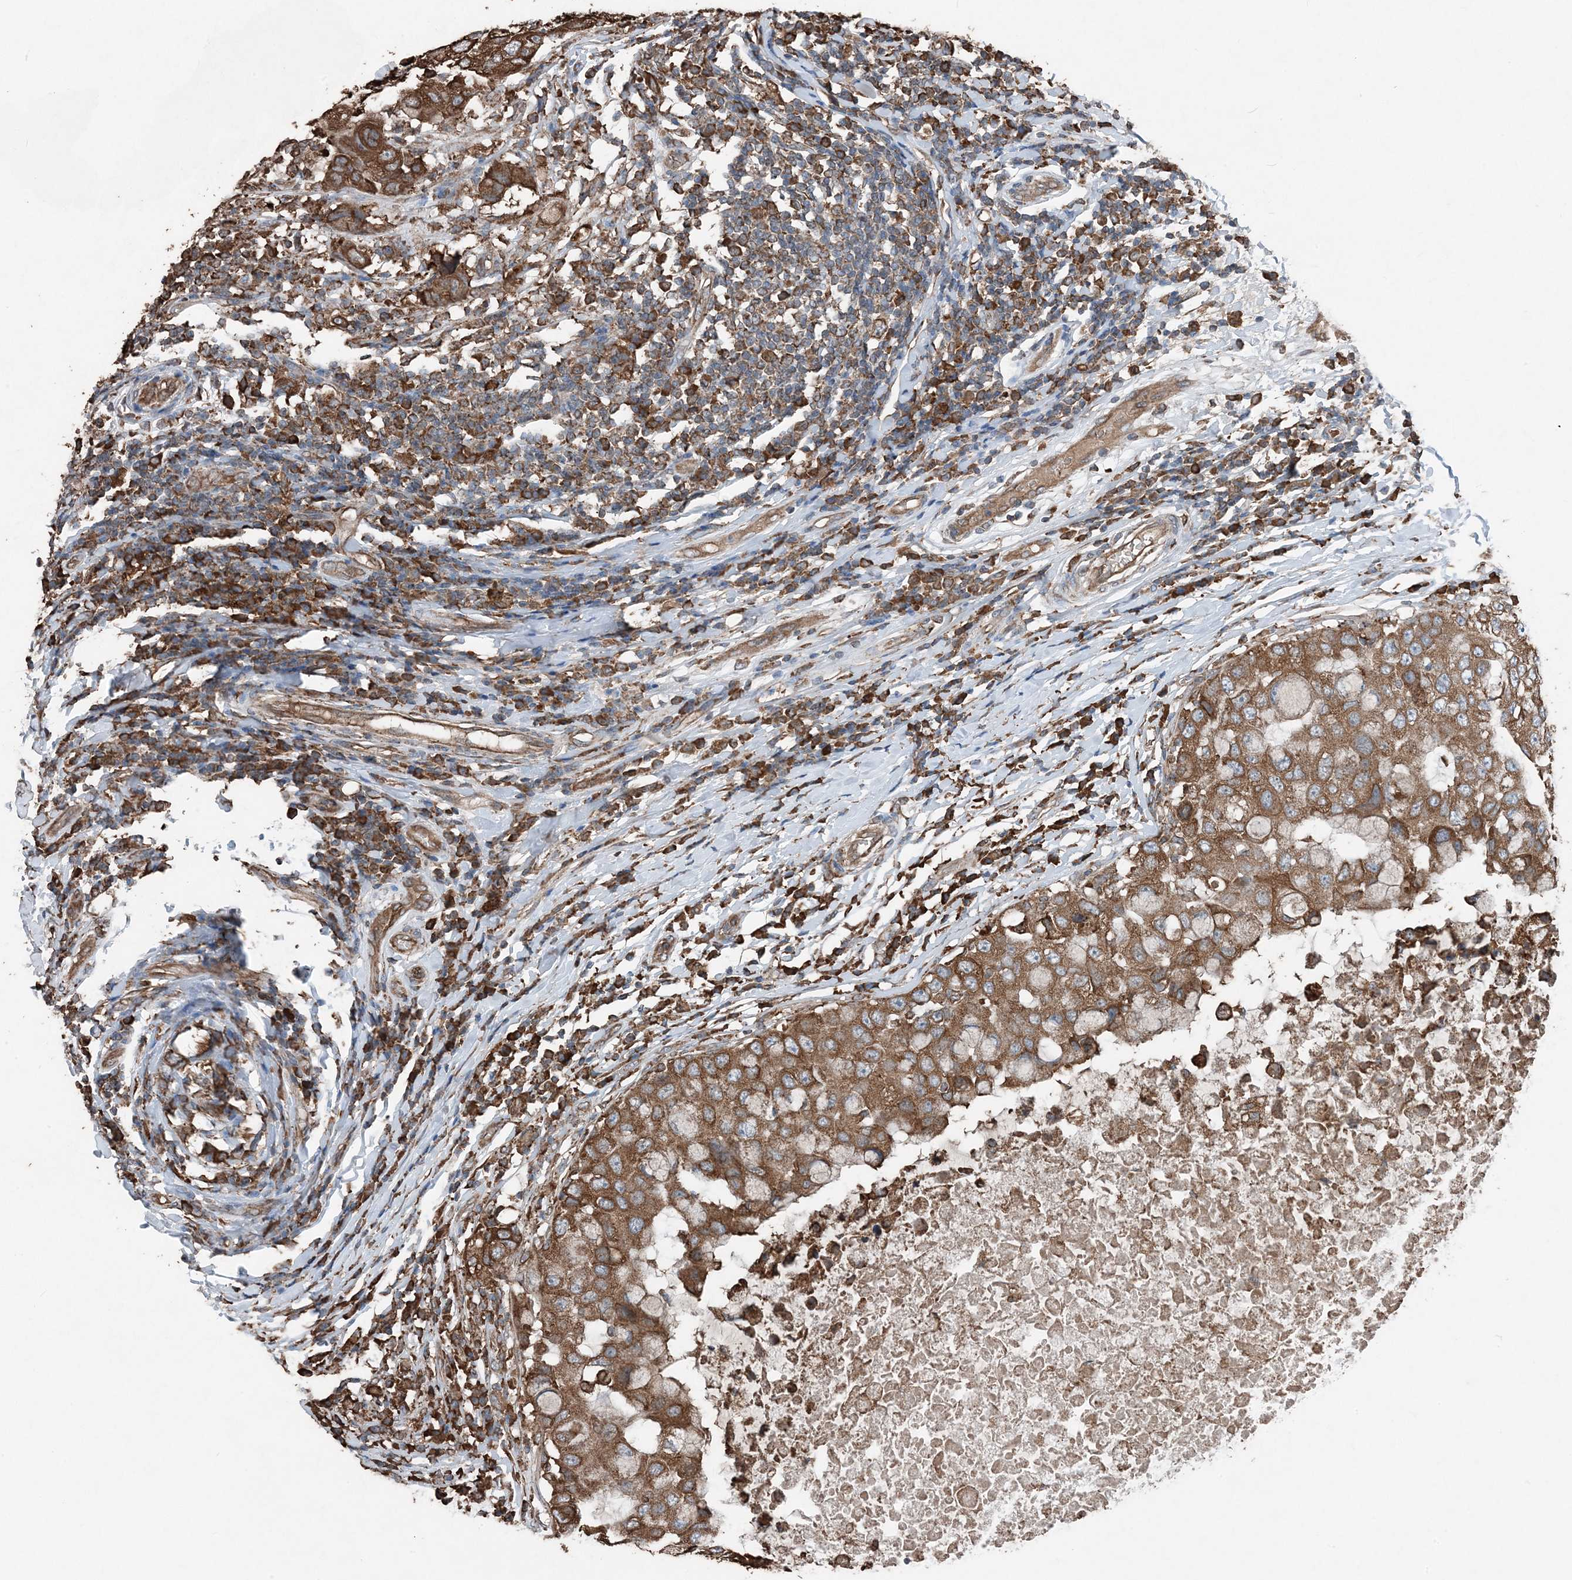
{"staining": {"intensity": "strong", "quantity": ">75%", "location": "cytoplasmic/membranous"}, "tissue": "breast cancer", "cell_type": "Tumor cells", "image_type": "cancer", "snomed": [{"axis": "morphology", "description": "Duct carcinoma"}, {"axis": "topography", "description": "Breast"}], "caption": "Strong cytoplasmic/membranous staining for a protein is present in about >75% of tumor cells of breast cancer (intraductal carcinoma) using IHC.", "gene": "PDIA6", "patient": {"sex": "female", "age": 27}}